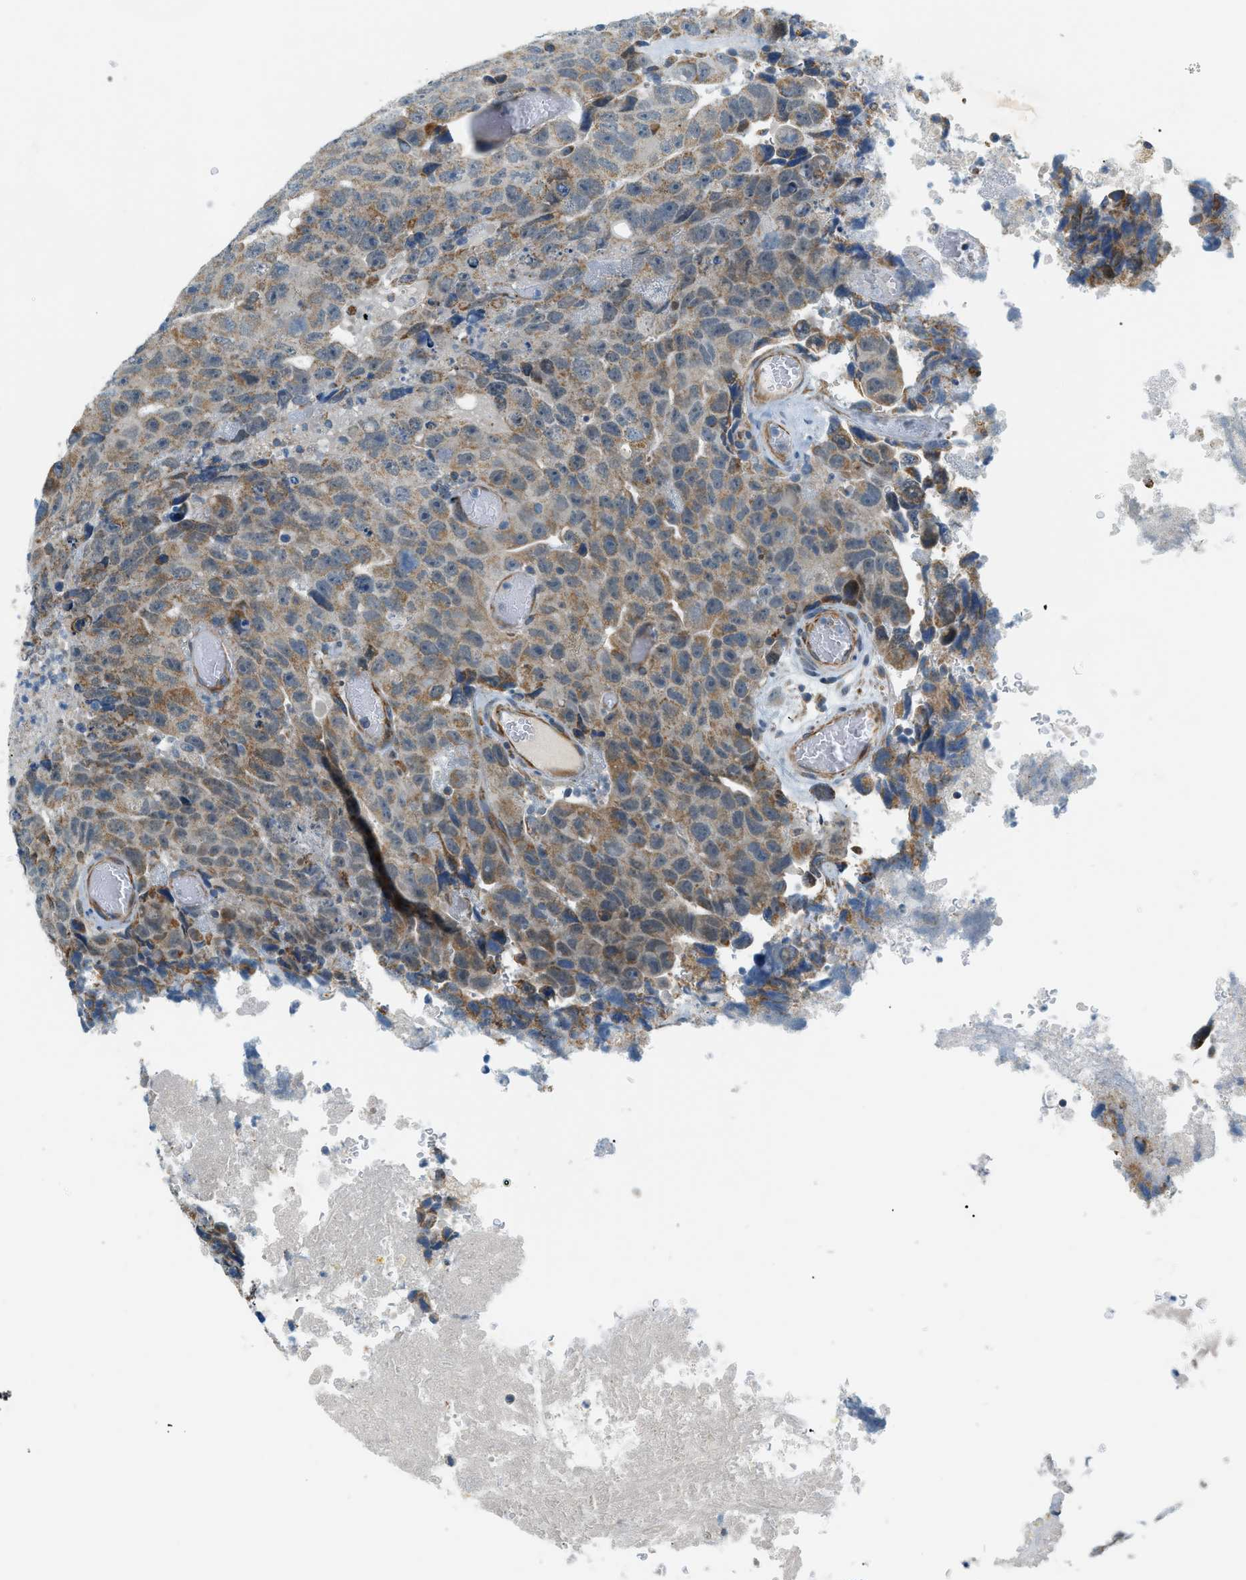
{"staining": {"intensity": "moderate", "quantity": ">75%", "location": "cytoplasmic/membranous"}, "tissue": "testis cancer", "cell_type": "Tumor cells", "image_type": "cancer", "snomed": [{"axis": "morphology", "description": "Necrosis, NOS"}, {"axis": "morphology", "description": "Carcinoma, Embryonal, NOS"}, {"axis": "topography", "description": "Testis"}], "caption": "The image demonstrates staining of embryonal carcinoma (testis), revealing moderate cytoplasmic/membranous protein expression (brown color) within tumor cells. (IHC, brightfield microscopy, high magnification).", "gene": "PIGG", "patient": {"sex": "male", "age": 19}}